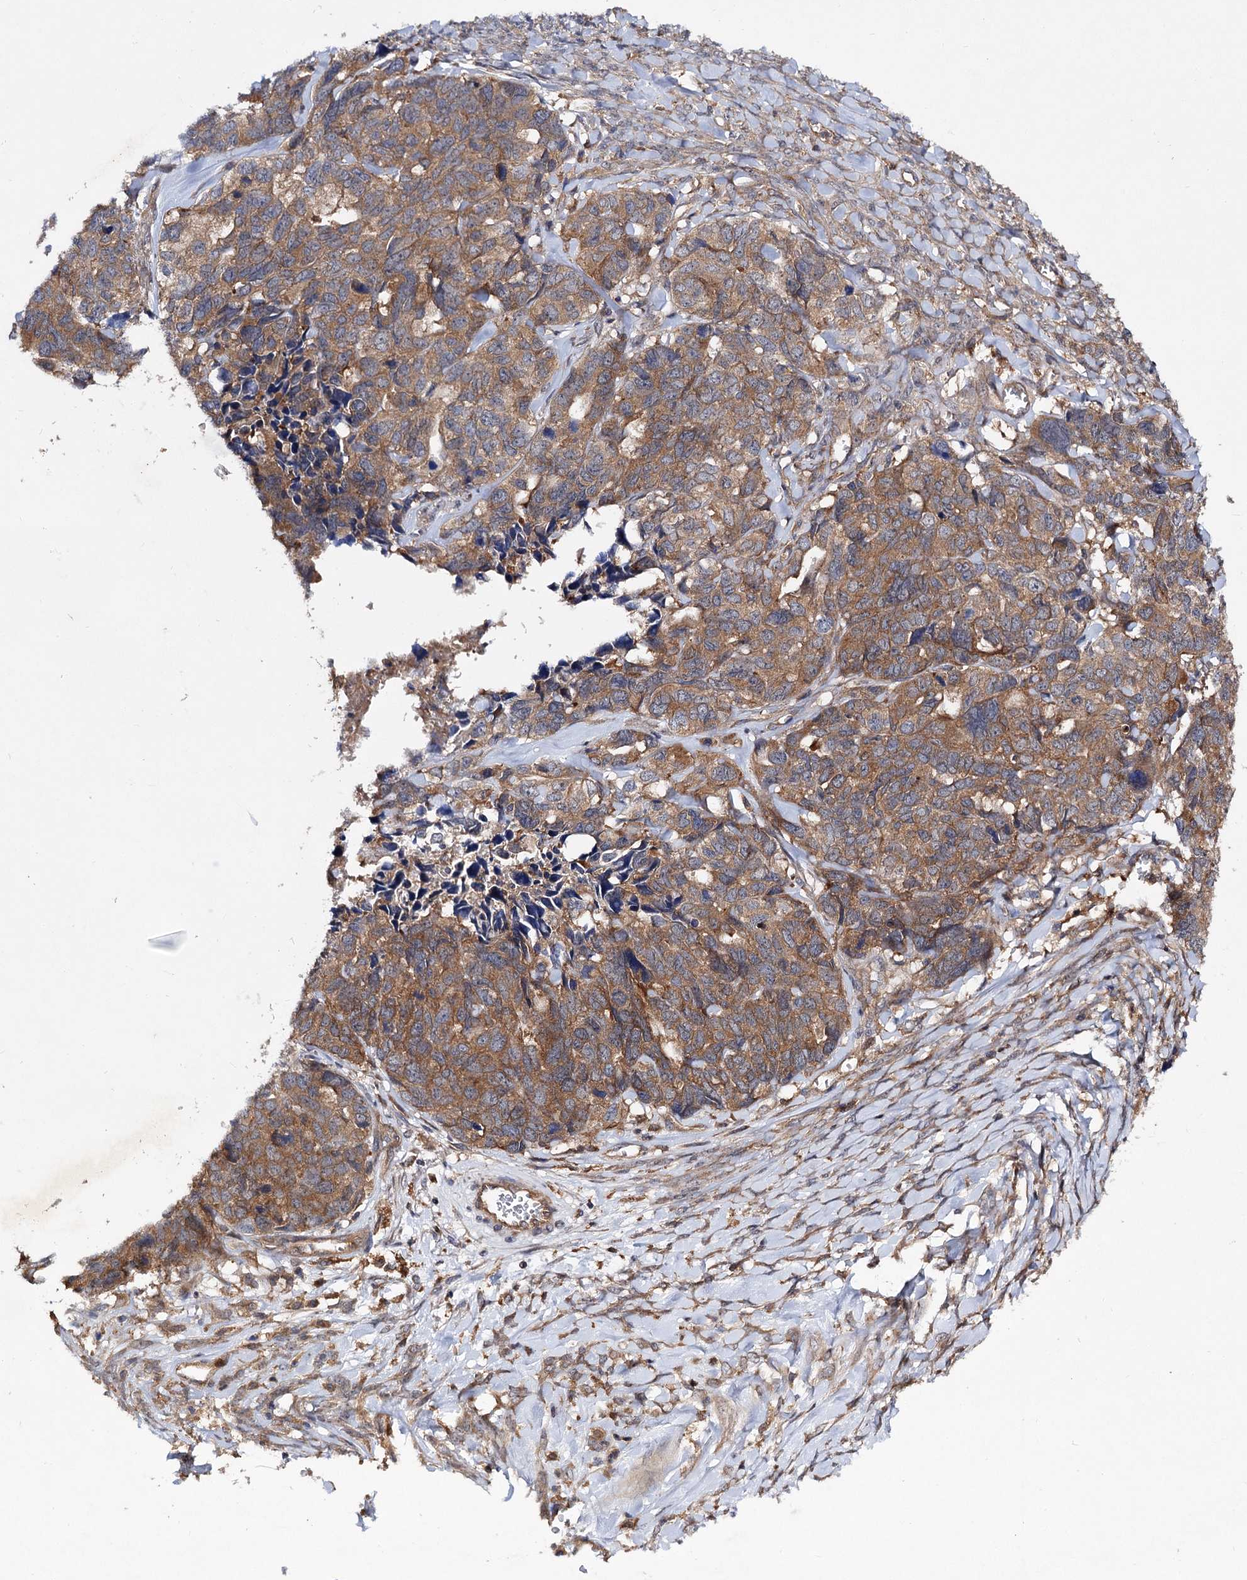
{"staining": {"intensity": "moderate", "quantity": ">75%", "location": "cytoplasmic/membranous"}, "tissue": "ovarian cancer", "cell_type": "Tumor cells", "image_type": "cancer", "snomed": [{"axis": "morphology", "description": "Cystadenocarcinoma, serous, NOS"}, {"axis": "topography", "description": "Ovary"}], "caption": "A photomicrograph of serous cystadenocarcinoma (ovarian) stained for a protein displays moderate cytoplasmic/membranous brown staining in tumor cells.", "gene": "VPS29", "patient": {"sex": "female", "age": 79}}